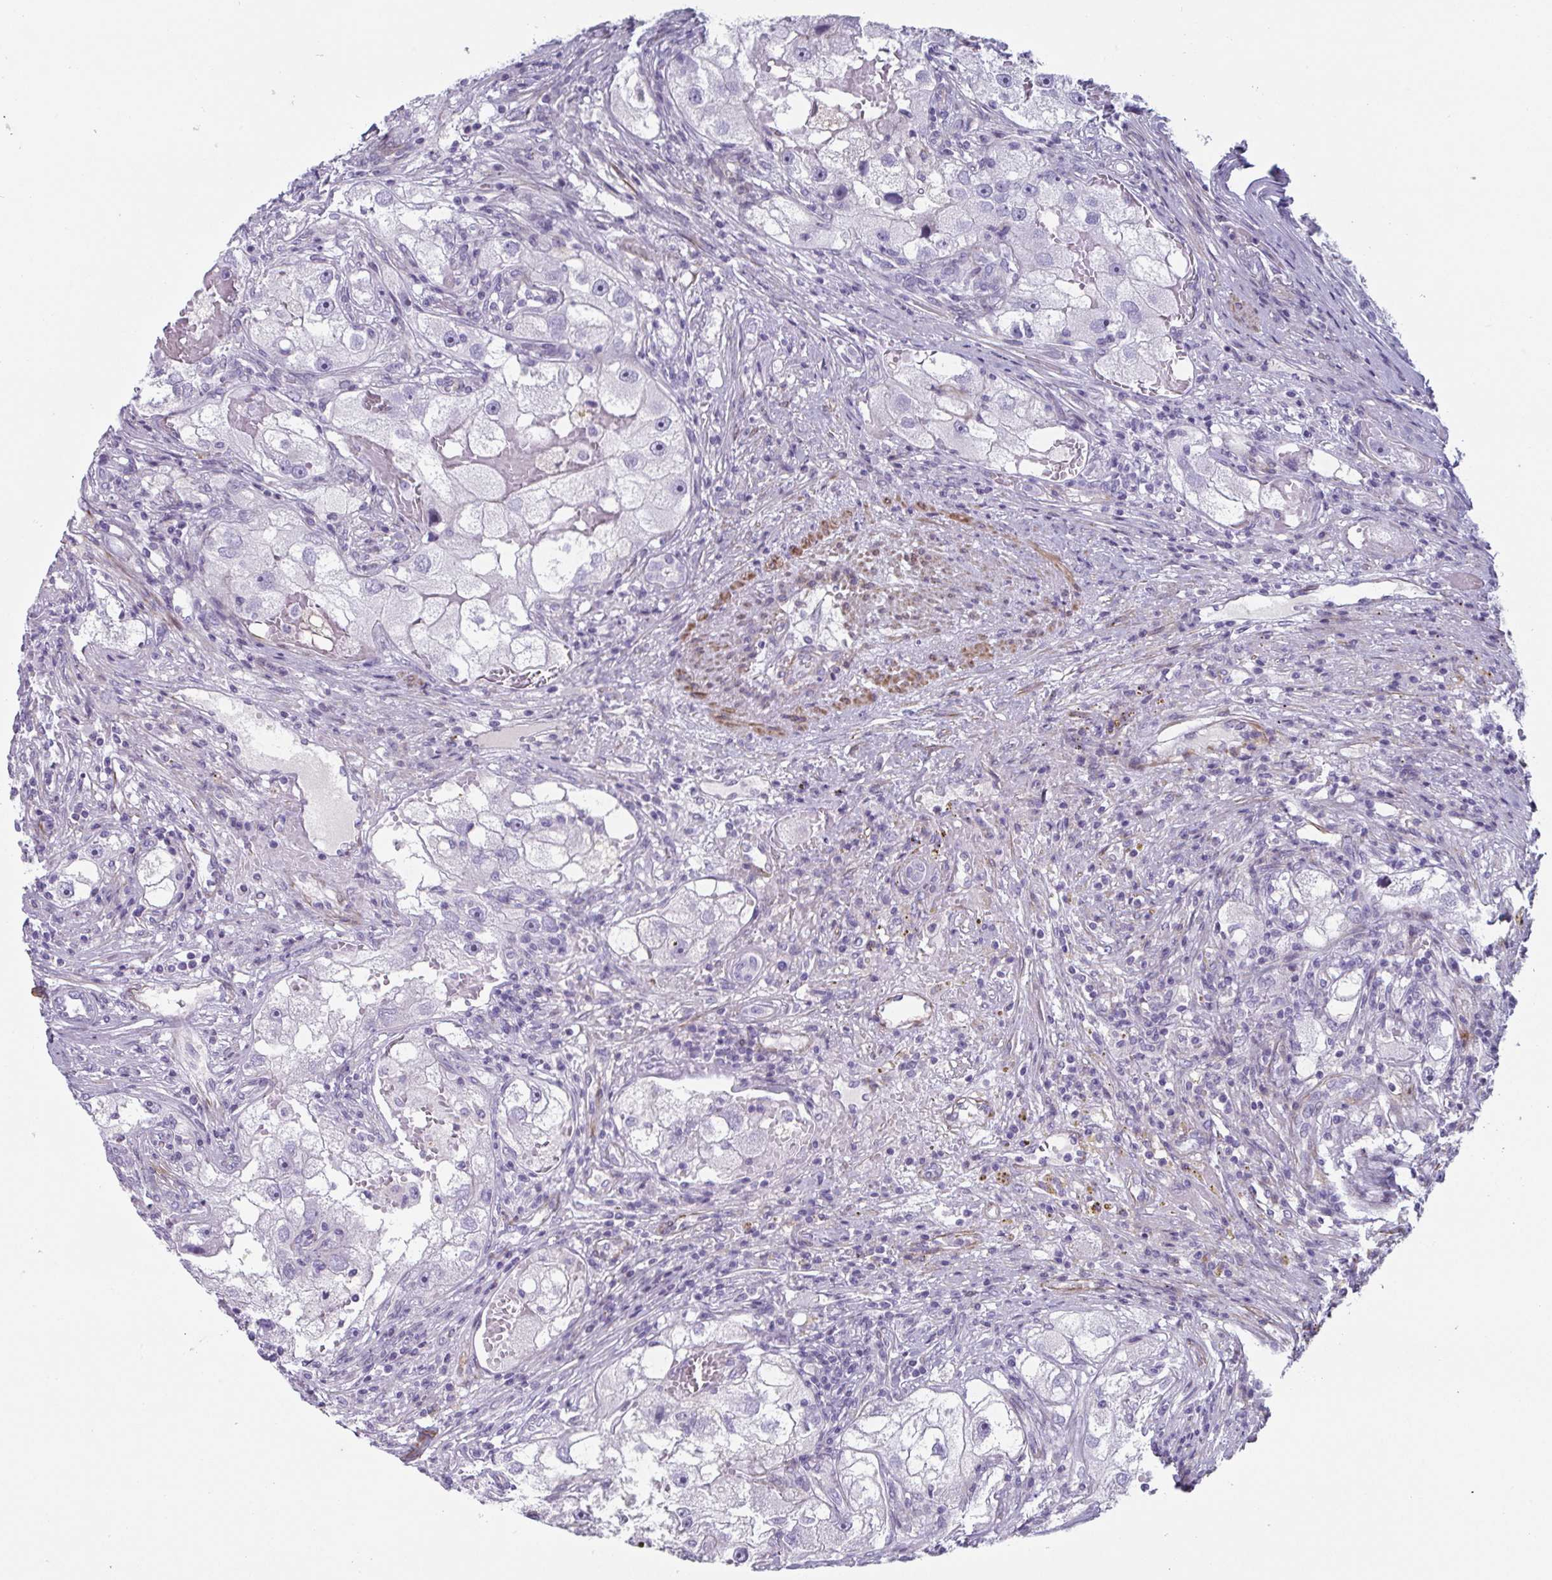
{"staining": {"intensity": "negative", "quantity": "none", "location": "none"}, "tissue": "renal cancer", "cell_type": "Tumor cells", "image_type": "cancer", "snomed": [{"axis": "morphology", "description": "Adenocarcinoma, NOS"}, {"axis": "topography", "description": "Kidney"}], "caption": "This is an immunohistochemistry histopathology image of human renal adenocarcinoma. There is no positivity in tumor cells.", "gene": "OR5P3", "patient": {"sex": "male", "age": 63}}